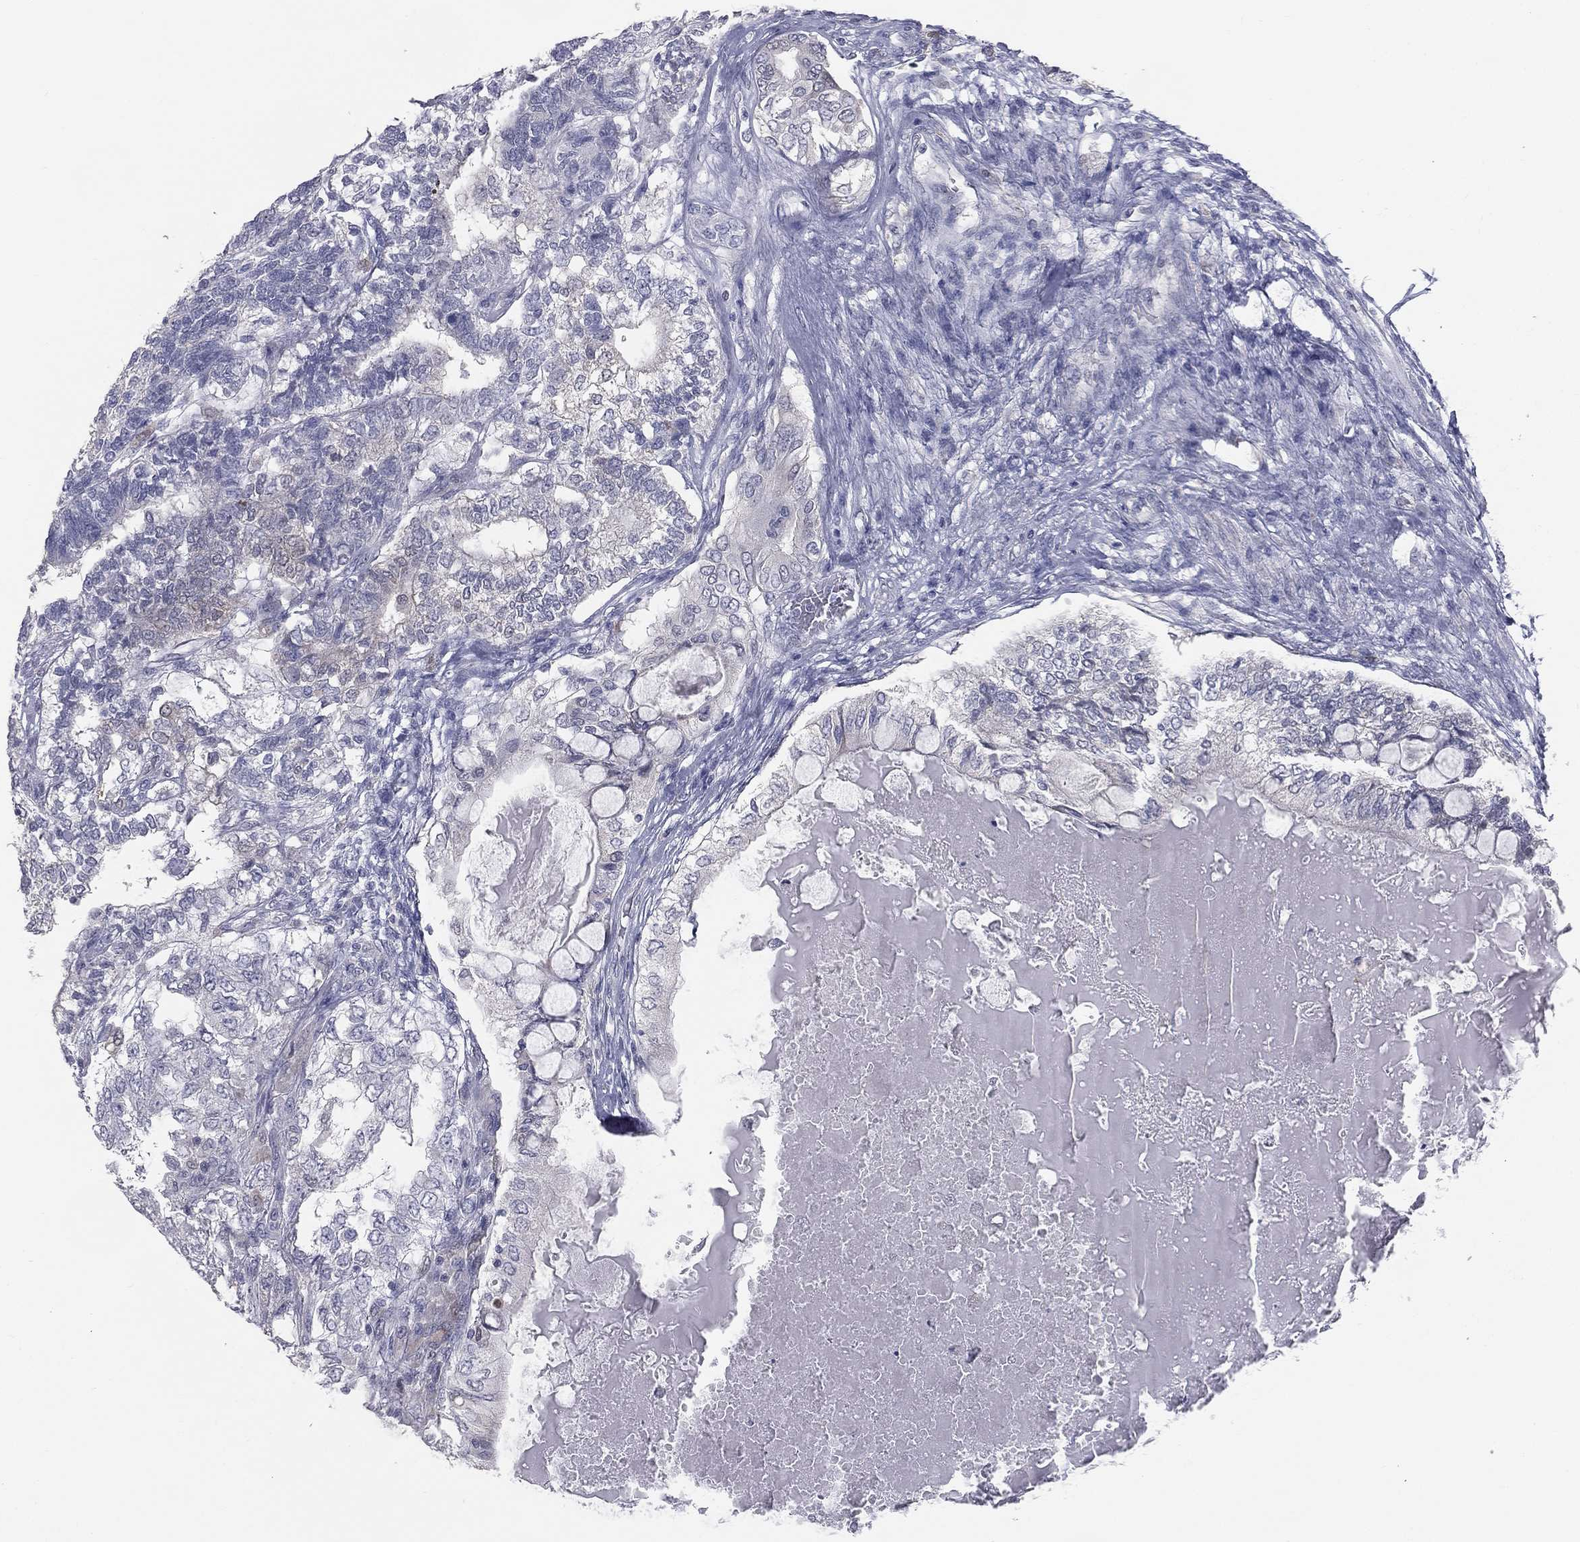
{"staining": {"intensity": "negative", "quantity": "none", "location": "none"}, "tissue": "testis cancer", "cell_type": "Tumor cells", "image_type": "cancer", "snomed": [{"axis": "morphology", "description": "Seminoma, NOS"}, {"axis": "morphology", "description": "Carcinoma, Embryonal, NOS"}, {"axis": "topography", "description": "Testis"}], "caption": "Human testis seminoma stained for a protein using immunohistochemistry (IHC) shows no staining in tumor cells.", "gene": "DMKN", "patient": {"sex": "male", "age": 41}}